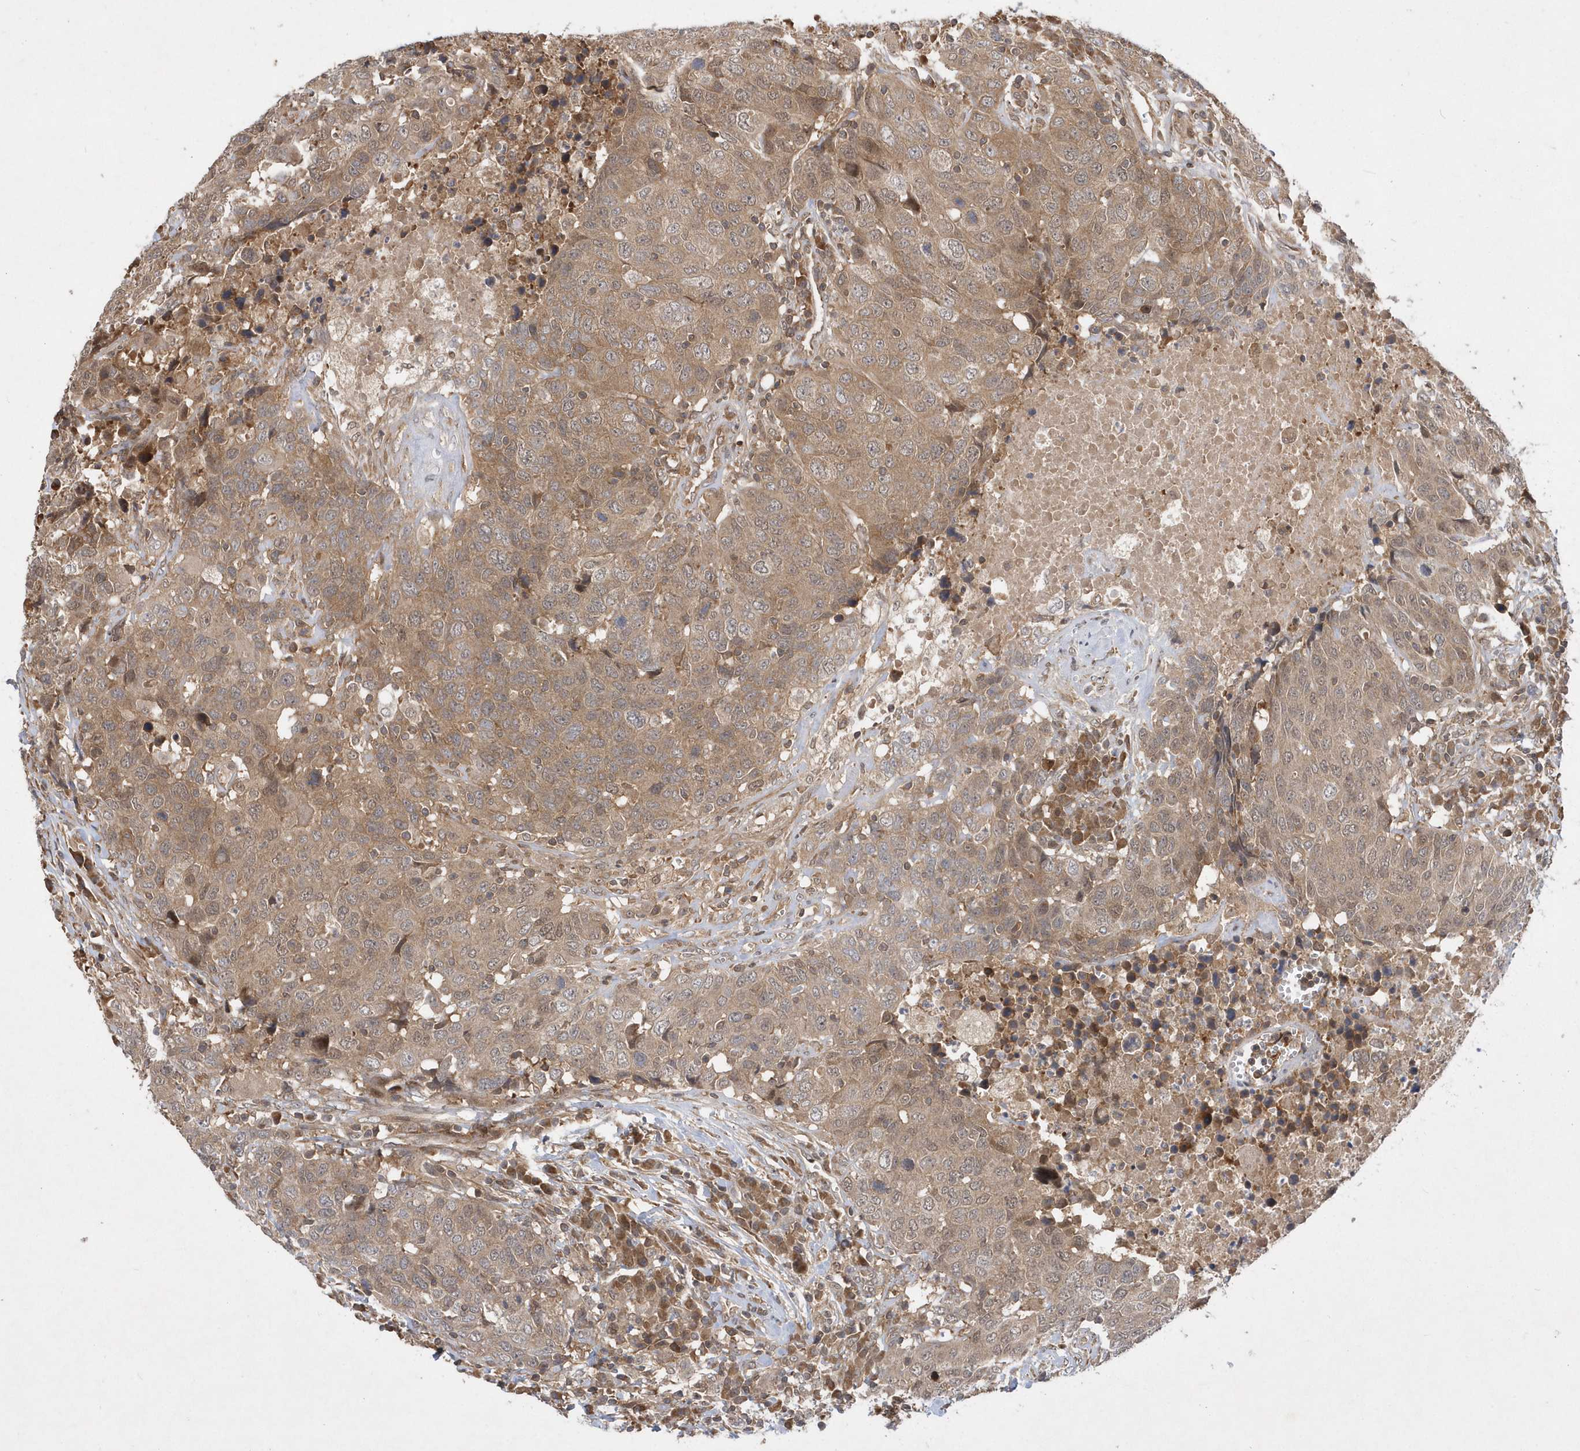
{"staining": {"intensity": "moderate", "quantity": ">75%", "location": "cytoplasmic/membranous"}, "tissue": "head and neck cancer", "cell_type": "Tumor cells", "image_type": "cancer", "snomed": [{"axis": "morphology", "description": "Squamous cell carcinoma, NOS"}, {"axis": "topography", "description": "Head-Neck"}], "caption": "Immunohistochemistry (IHC) image of head and neck squamous cell carcinoma stained for a protein (brown), which exhibits medium levels of moderate cytoplasmic/membranous staining in about >75% of tumor cells.", "gene": "GFM2", "patient": {"sex": "male", "age": 66}}